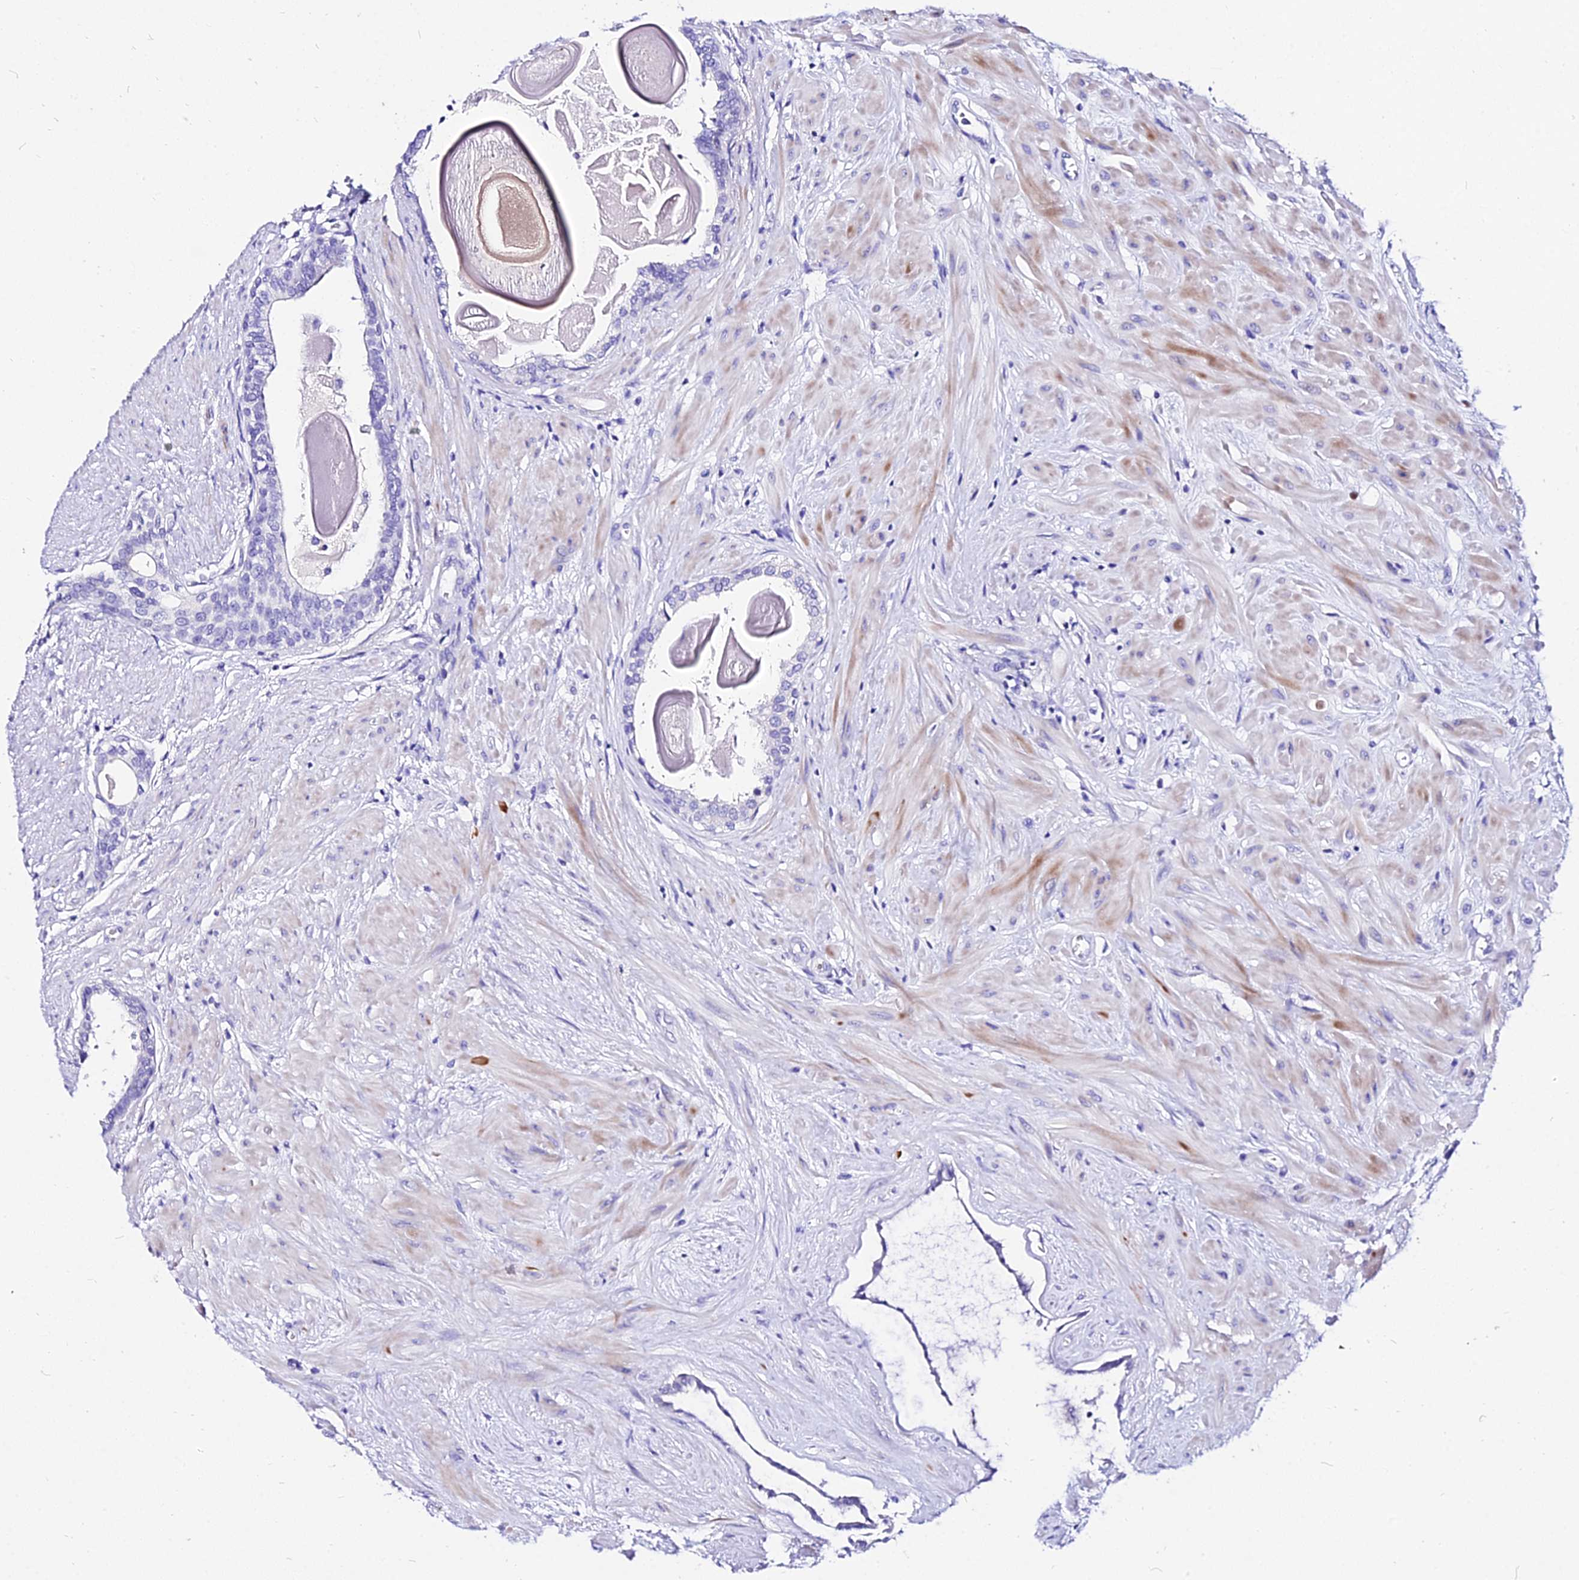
{"staining": {"intensity": "negative", "quantity": "none", "location": "none"}, "tissue": "prostate", "cell_type": "Glandular cells", "image_type": "normal", "snomed": [{"axis": "morphology", "description": "Normal tissue, NOS"}, {"axis": "topography", "description": "Prostate"}], "caption": "Immunohistochemical staining of unremarkable human prostate exhibits no significant expression in glandular cells. (IHC, brightfield microscopy, high magnification).", "gene": "DEFB106A", "patient": {"sex": "male", "age": 57}}